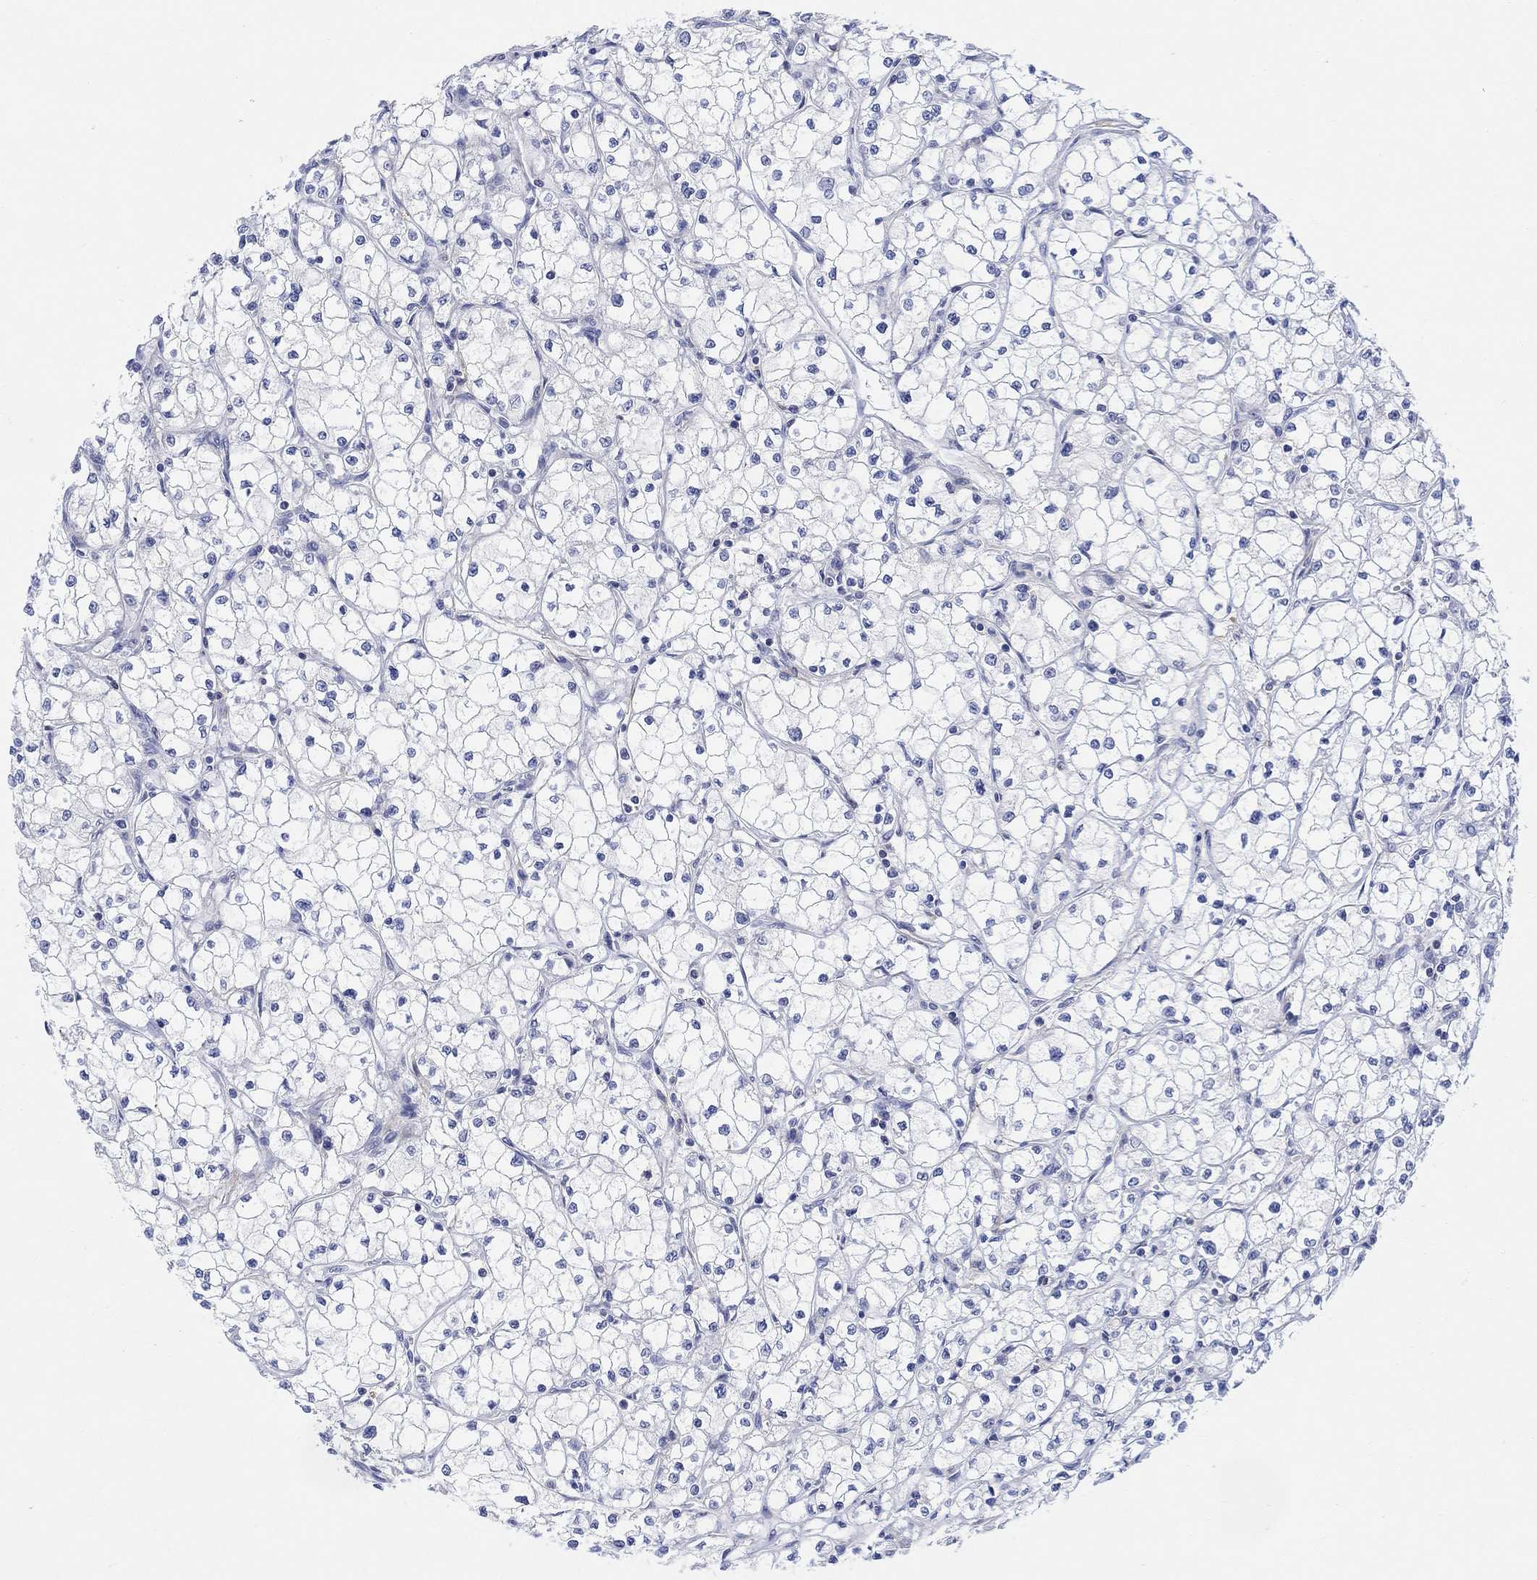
{"staining": {"intensity": "negative", "quantity": "none", "location": "none"}, "tissue": "renal cancer", "cell_type": "Tumor cells", "image_type": "cancer", "snomed": [{"axis": "morphology", "description": "Adenocarcinoma, NOS"}, {"axis": "topography", "description": "Kidney"}], "caption": "Micrograph shows no protein positivity in tumor cells of renal cancer tissue.", "gene": "ARSK", "patient": {"sex": "male", "age": 67}}